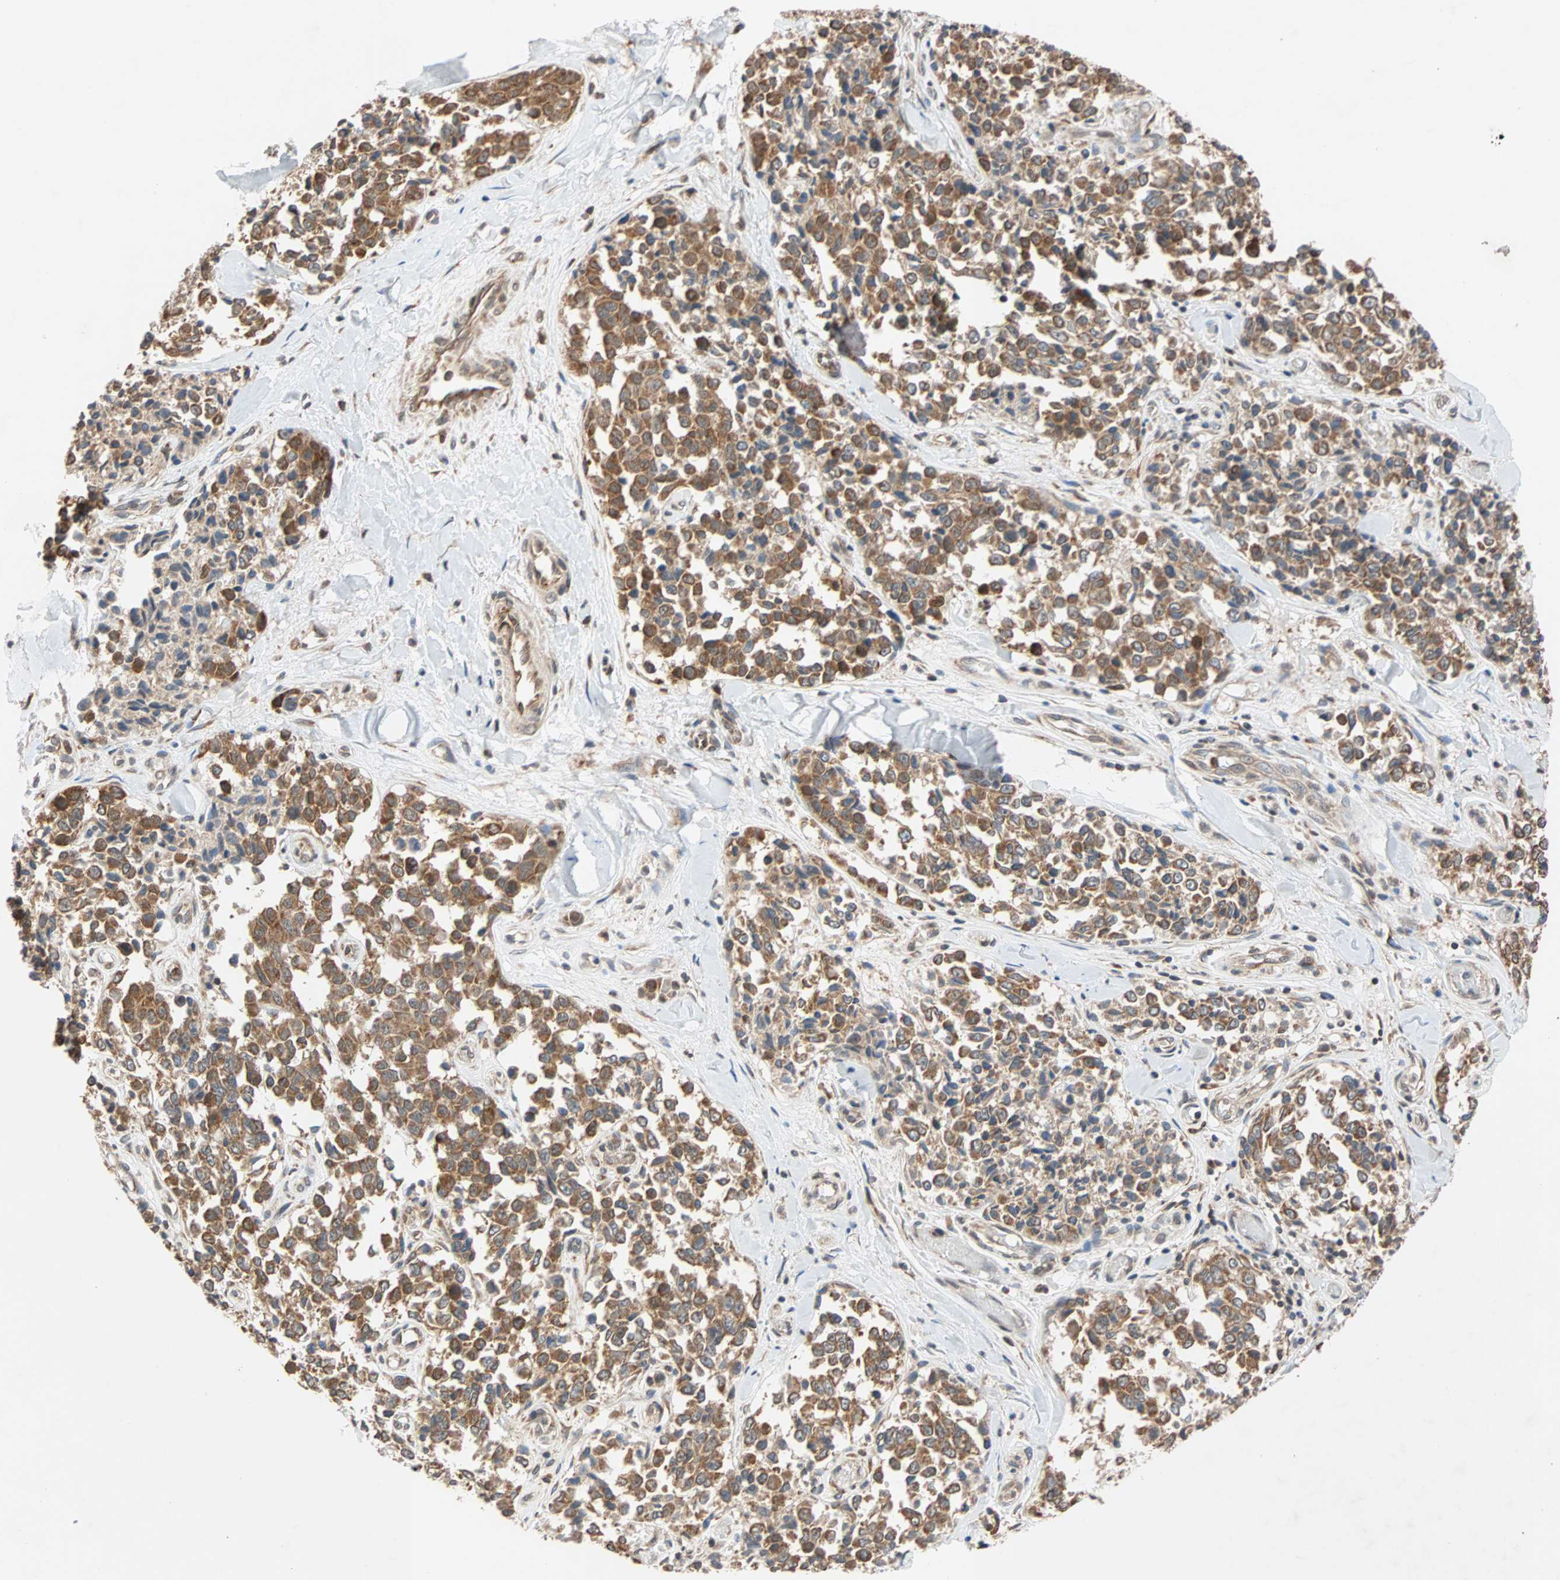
{"staining": {"intensity": "moderate", "quantity": ">75%", "location": "cytoplasmic/membranous"}, "tissue": "melanoma", "cell_type": "Tumor cells", "image_type": "cancer", "snomed": [{"axis": "morphology", "description": "Malignant melanoma, NOS"}, {"axis": "topography", "description": "Skin"}], "caption": "IHC histopathology image of melanoma stained for a protein (brown), which shows medium levels of moderate cytoplasmic/membranous staining in approximately >75% of tumor cells.", "gene": "AUP1", "patient": {"sex": "female", "age": 64}}